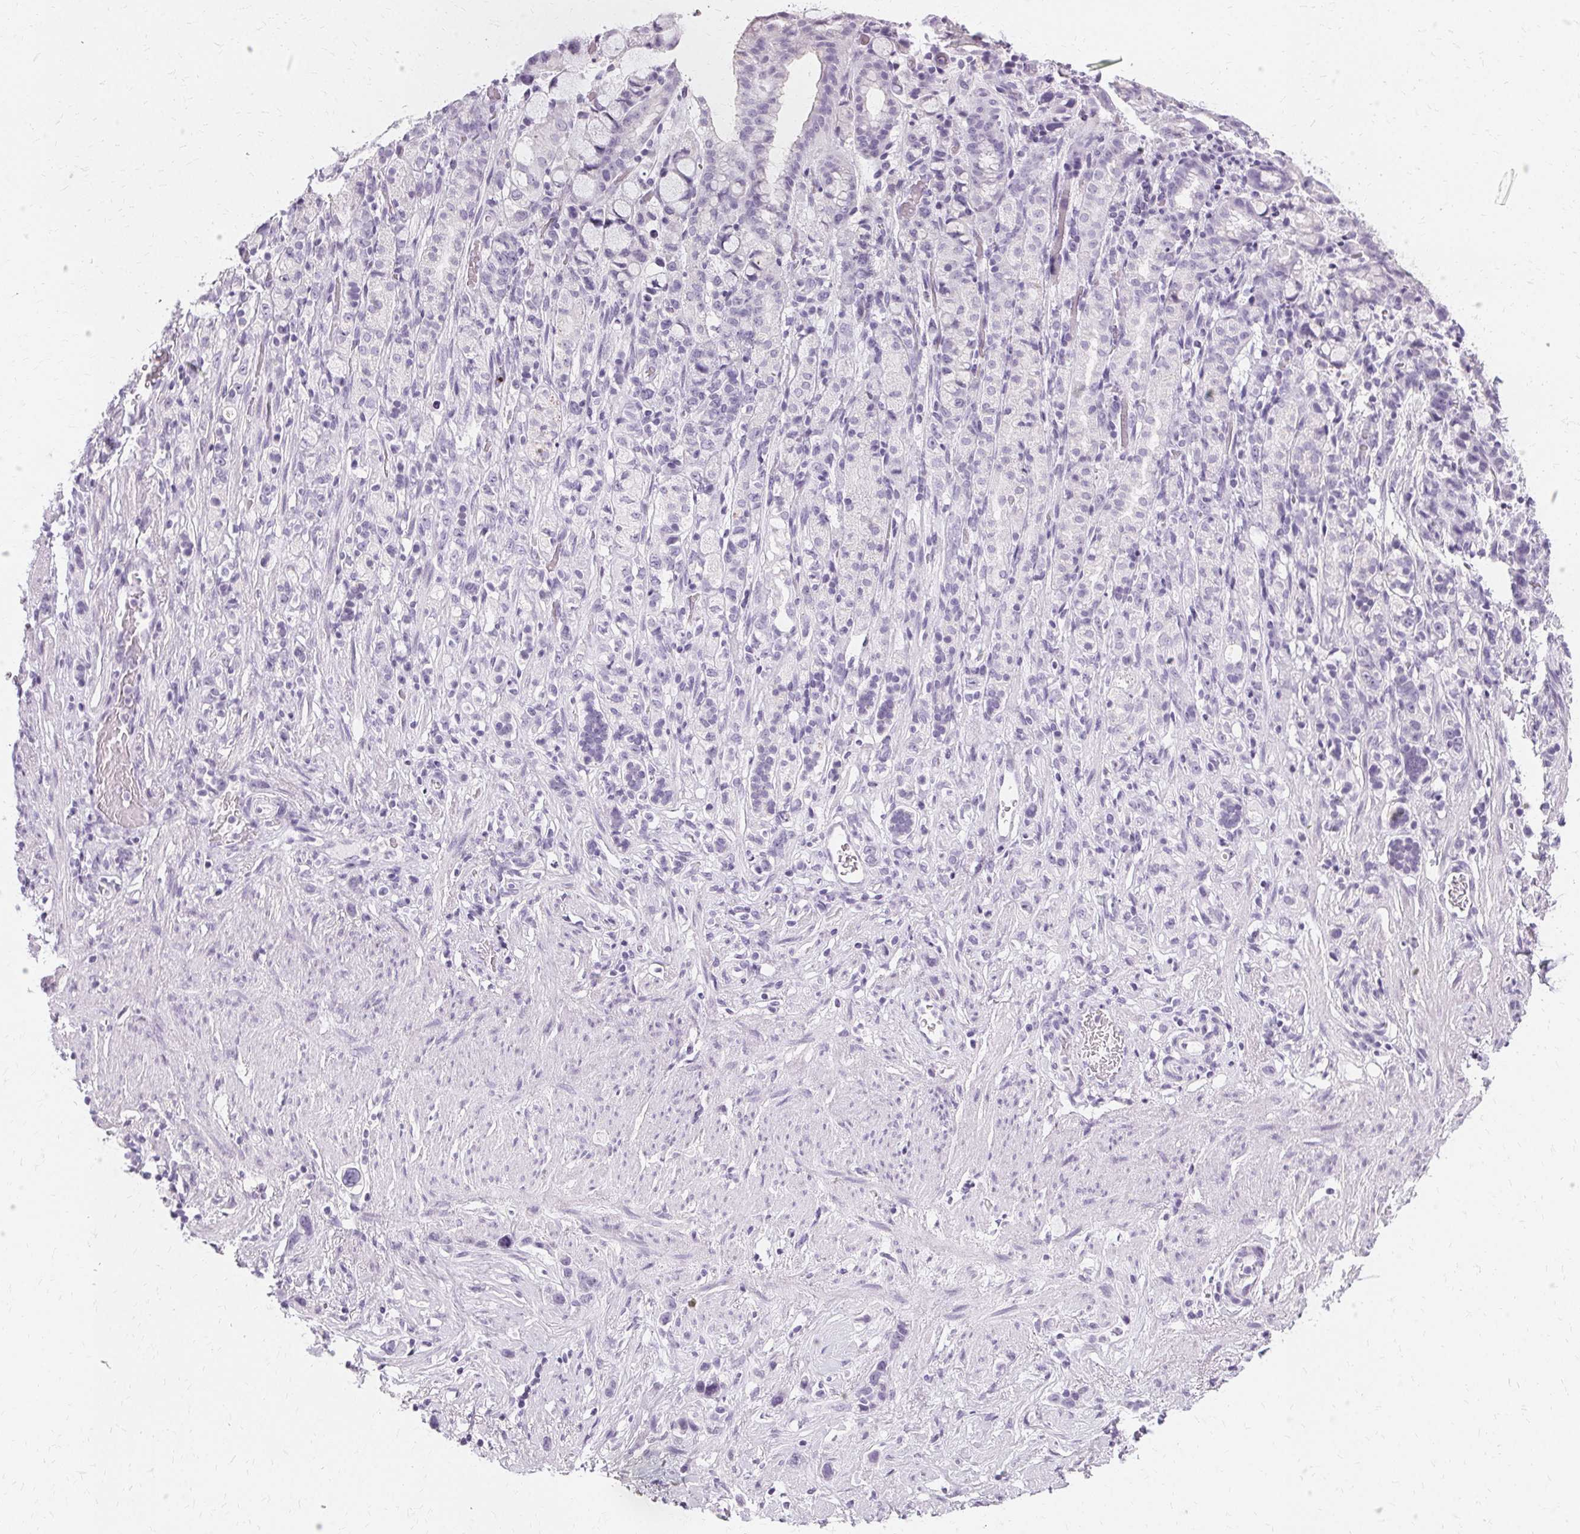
{"staining": {"intensity": "negative", "quantity": "none", "location": "none"}, "tissue": "stomach cancer", "cell_type": "Tumor cells", "image_type": "cancer", "snomed": [{"axis": "morphology", "description": "Adenocarcinoma, NOS"}, {"axis": "topography", "description": "Stomach"}], "caption": "Immunohistochemistry (IHC) micrograph of neoplastic tissue: human stomach cancer stained with DAB (3,3'-diaminobenzidine) displays no significant protein expression in tumor cells. The staining was performed using DAB (3,3'-diaminobenzidine) to visualize the protein expression in brown, while the nuclei were stained in blue with hematoxylin (Magnification: 20x).", "gene": "KRT6C", "patient": {"sex": "female", "age": 65}}